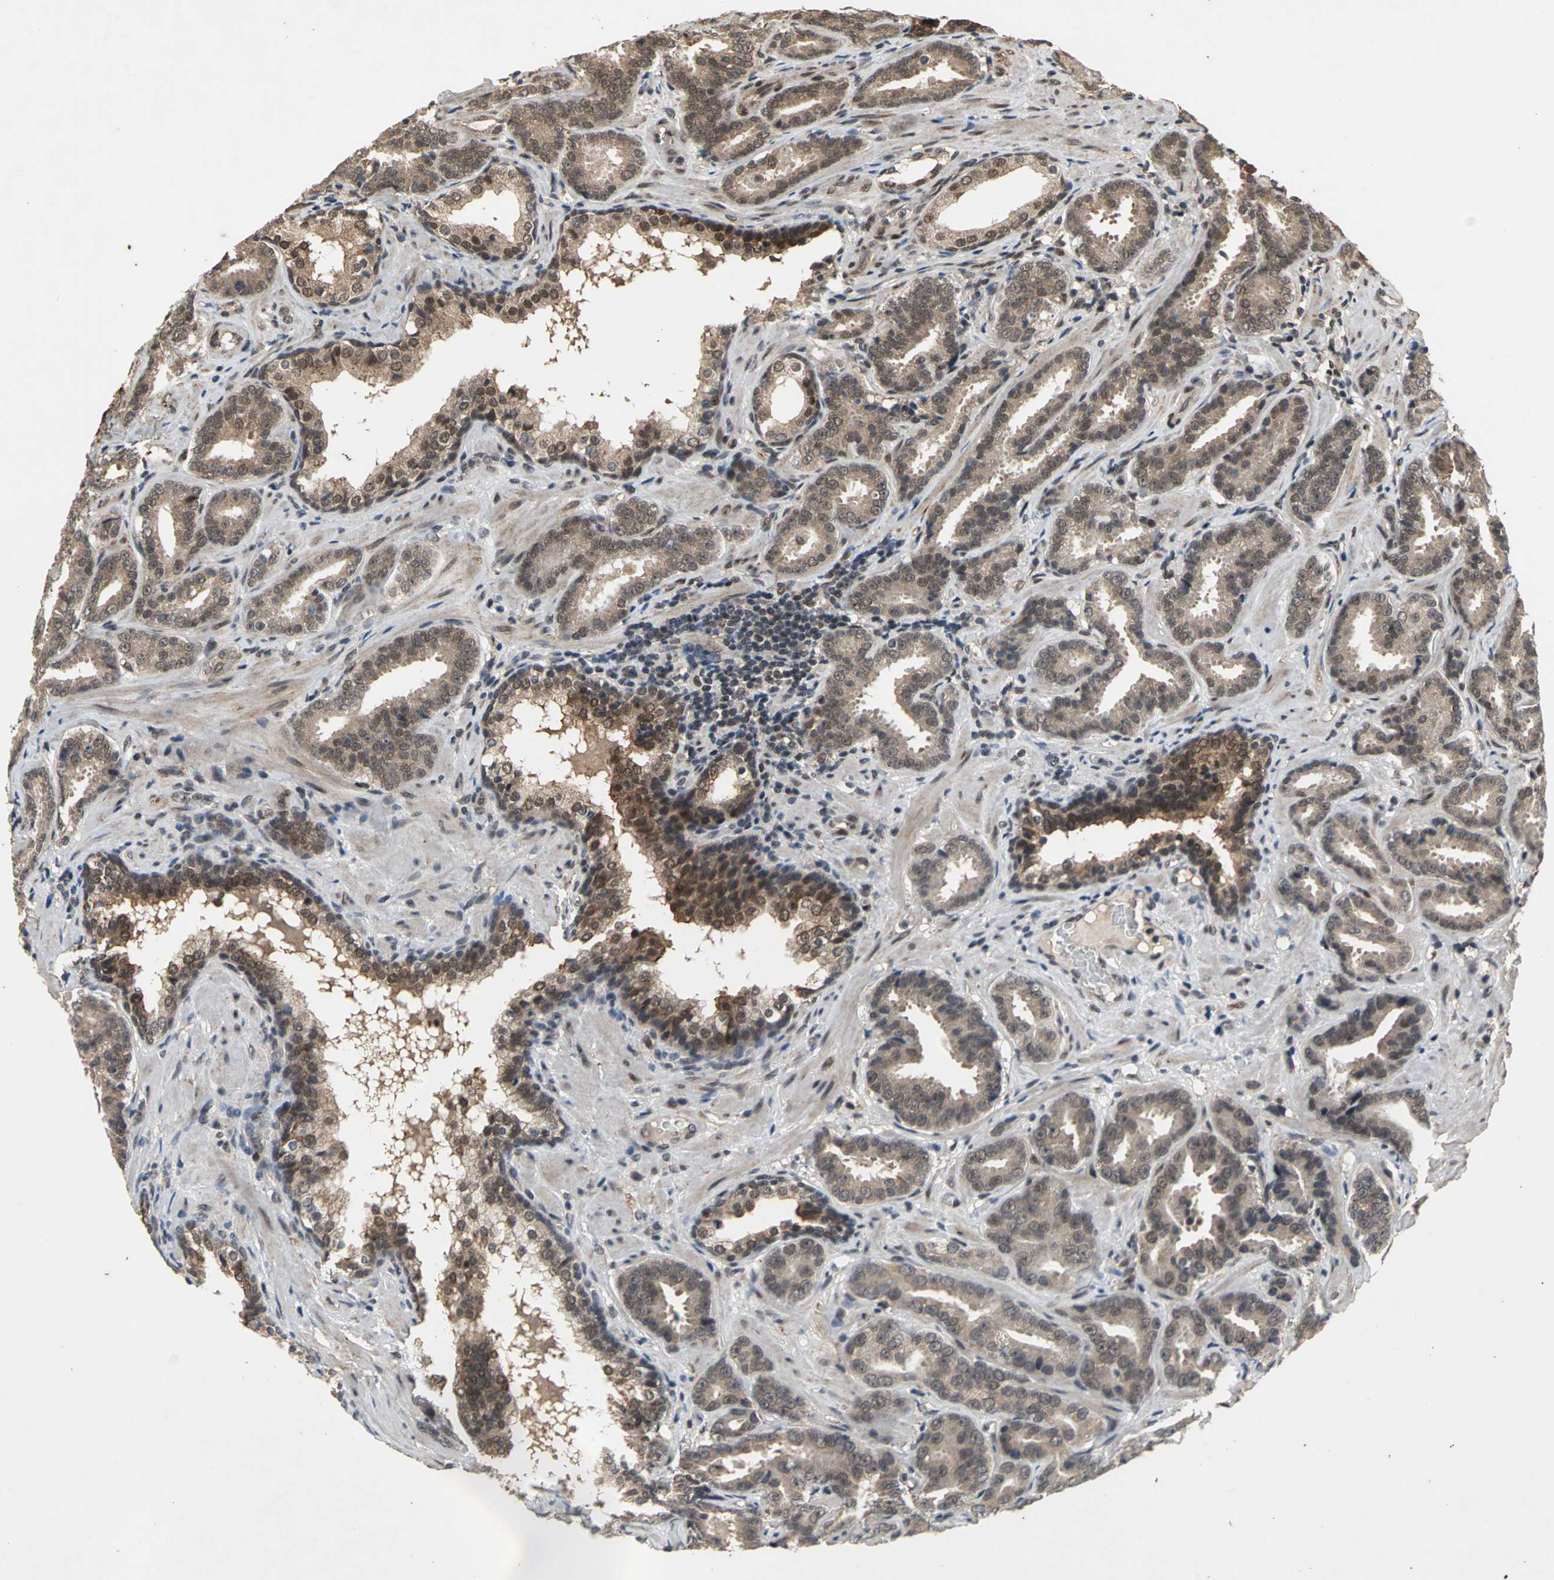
{"staining": {"intensity": "moderate", "quantity": ">75%", "location": "cytoplasmic/membranous"}, "tissue": "prostate cancer", "cell_type": "Tumor cells", "image_type": "cancer", "snomed": [{"axis": "morphology", "description": "Adenocarcinoma, Low grade"}, {"axis": "topography", "description": "Prostate"}], "caption": "Human adenocarcinoma (low-grade) (prostate) stained with a brown dye displays moderate cytoplasmic/membranous positive staining in approximately >75% of tumor cells.", "gene": "NOTCH3", "patient": {"sex": "male", "age": 59}}